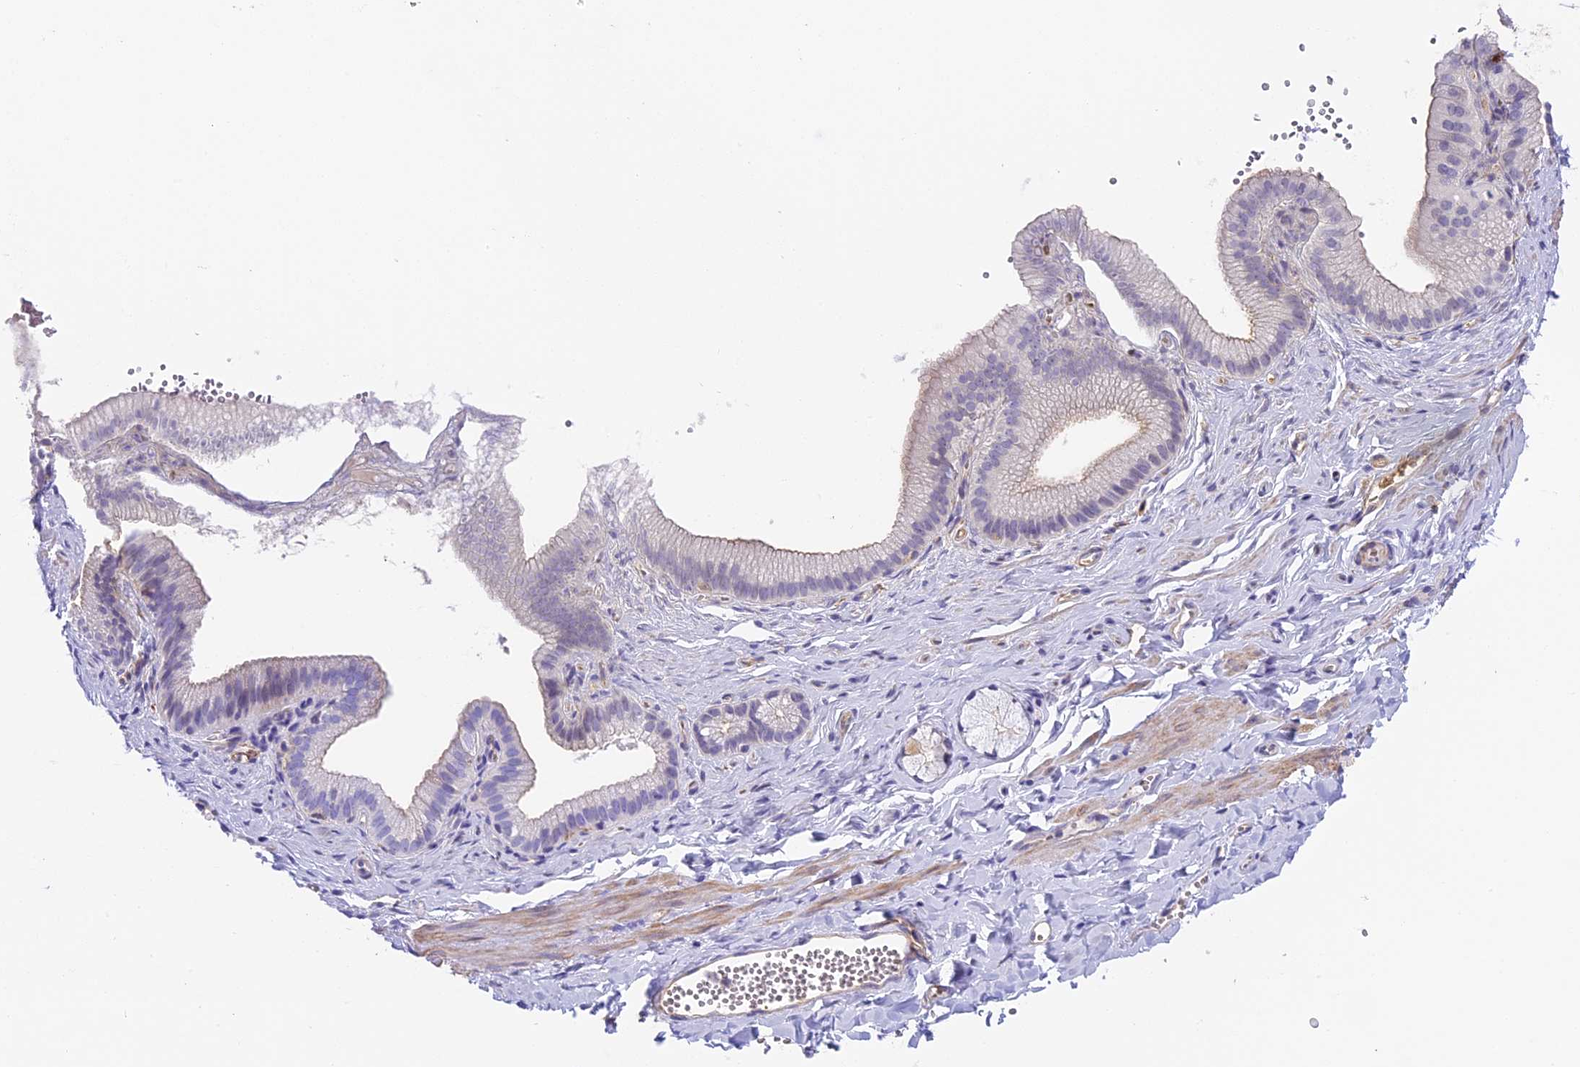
{"staining": {"intensity": "negative", "quantity": "none", "location": "none"}, "tissue": "adipose tissue", "cell_type": "Adipocytes", "image_type": "normal", "snomed": [{"axis": "morphology", "description": "Normal tissue, NOS"}, {"axis": "topography", "description": "Gallbladder"}, {"axis": "topography", "description": "Peripheral nerve tissue"}], "caption": "Photomicrograph shows no protein expression in adipocytes of unremarkable adipose tissue.", "gene": "HOMER3", "patient": {"sex": "male", "age": 38}}